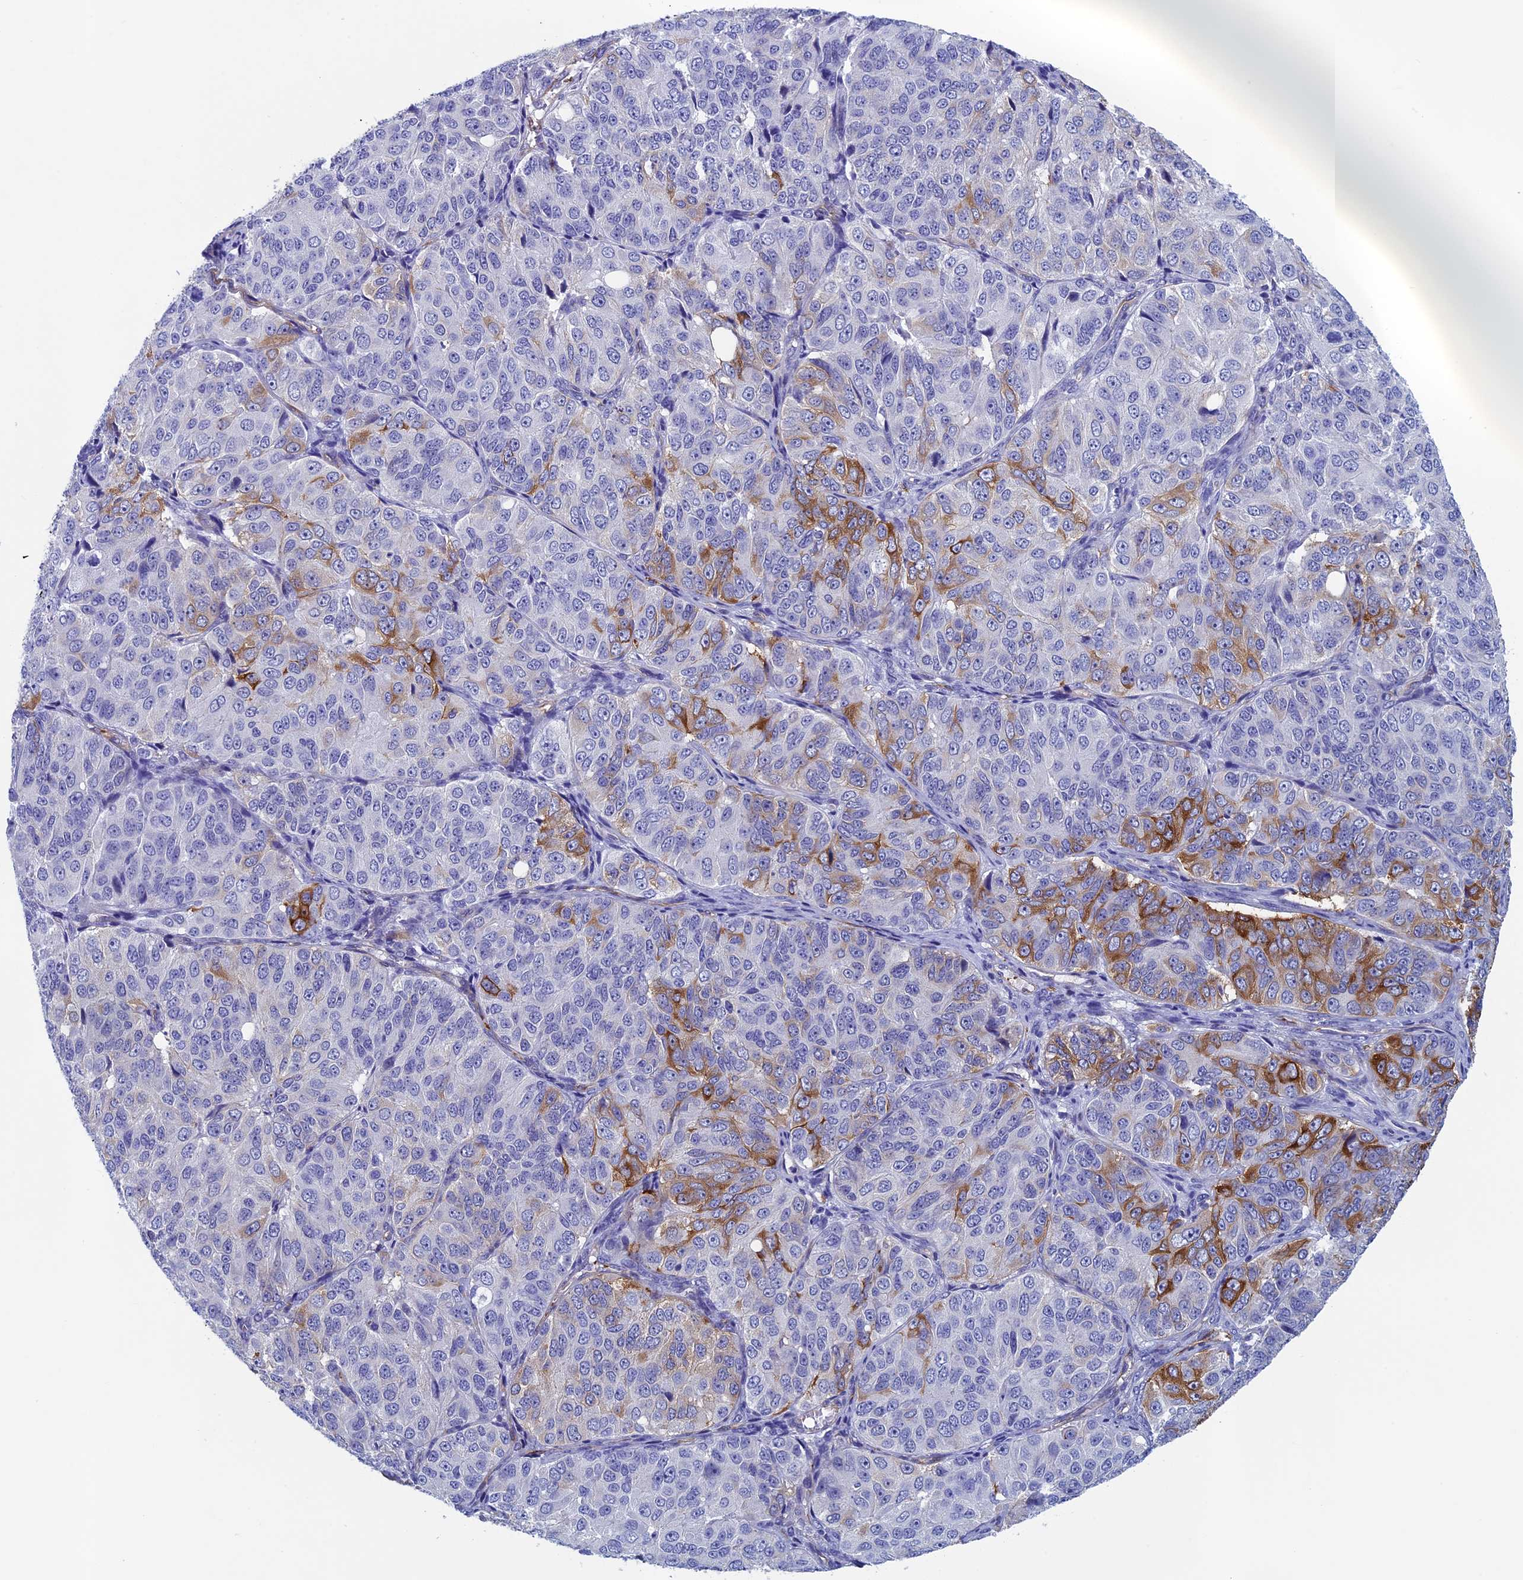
{"staining": {"intensity": "moderate", "quantity": "<25%", "location": "cytoplasmic/membranous"}, "tissue": "ovarian cancer", "cell_type": "Tumor cells", "image_type": "cancer", "snomed": [{"axis": "morphology", "description": "Carcinoma, endometroid"}, {"axis": "topography", "description": "Ovary"}], "caption": "Immunohistochemical staining of endometroid carcinoma (ovarian) exhibits low levels of moderate cytoplasmic/membranous staining in approximately <25% of tumor cells.", "gene": "INSYN1", "patient": {"sex": "female", "age": 51}}